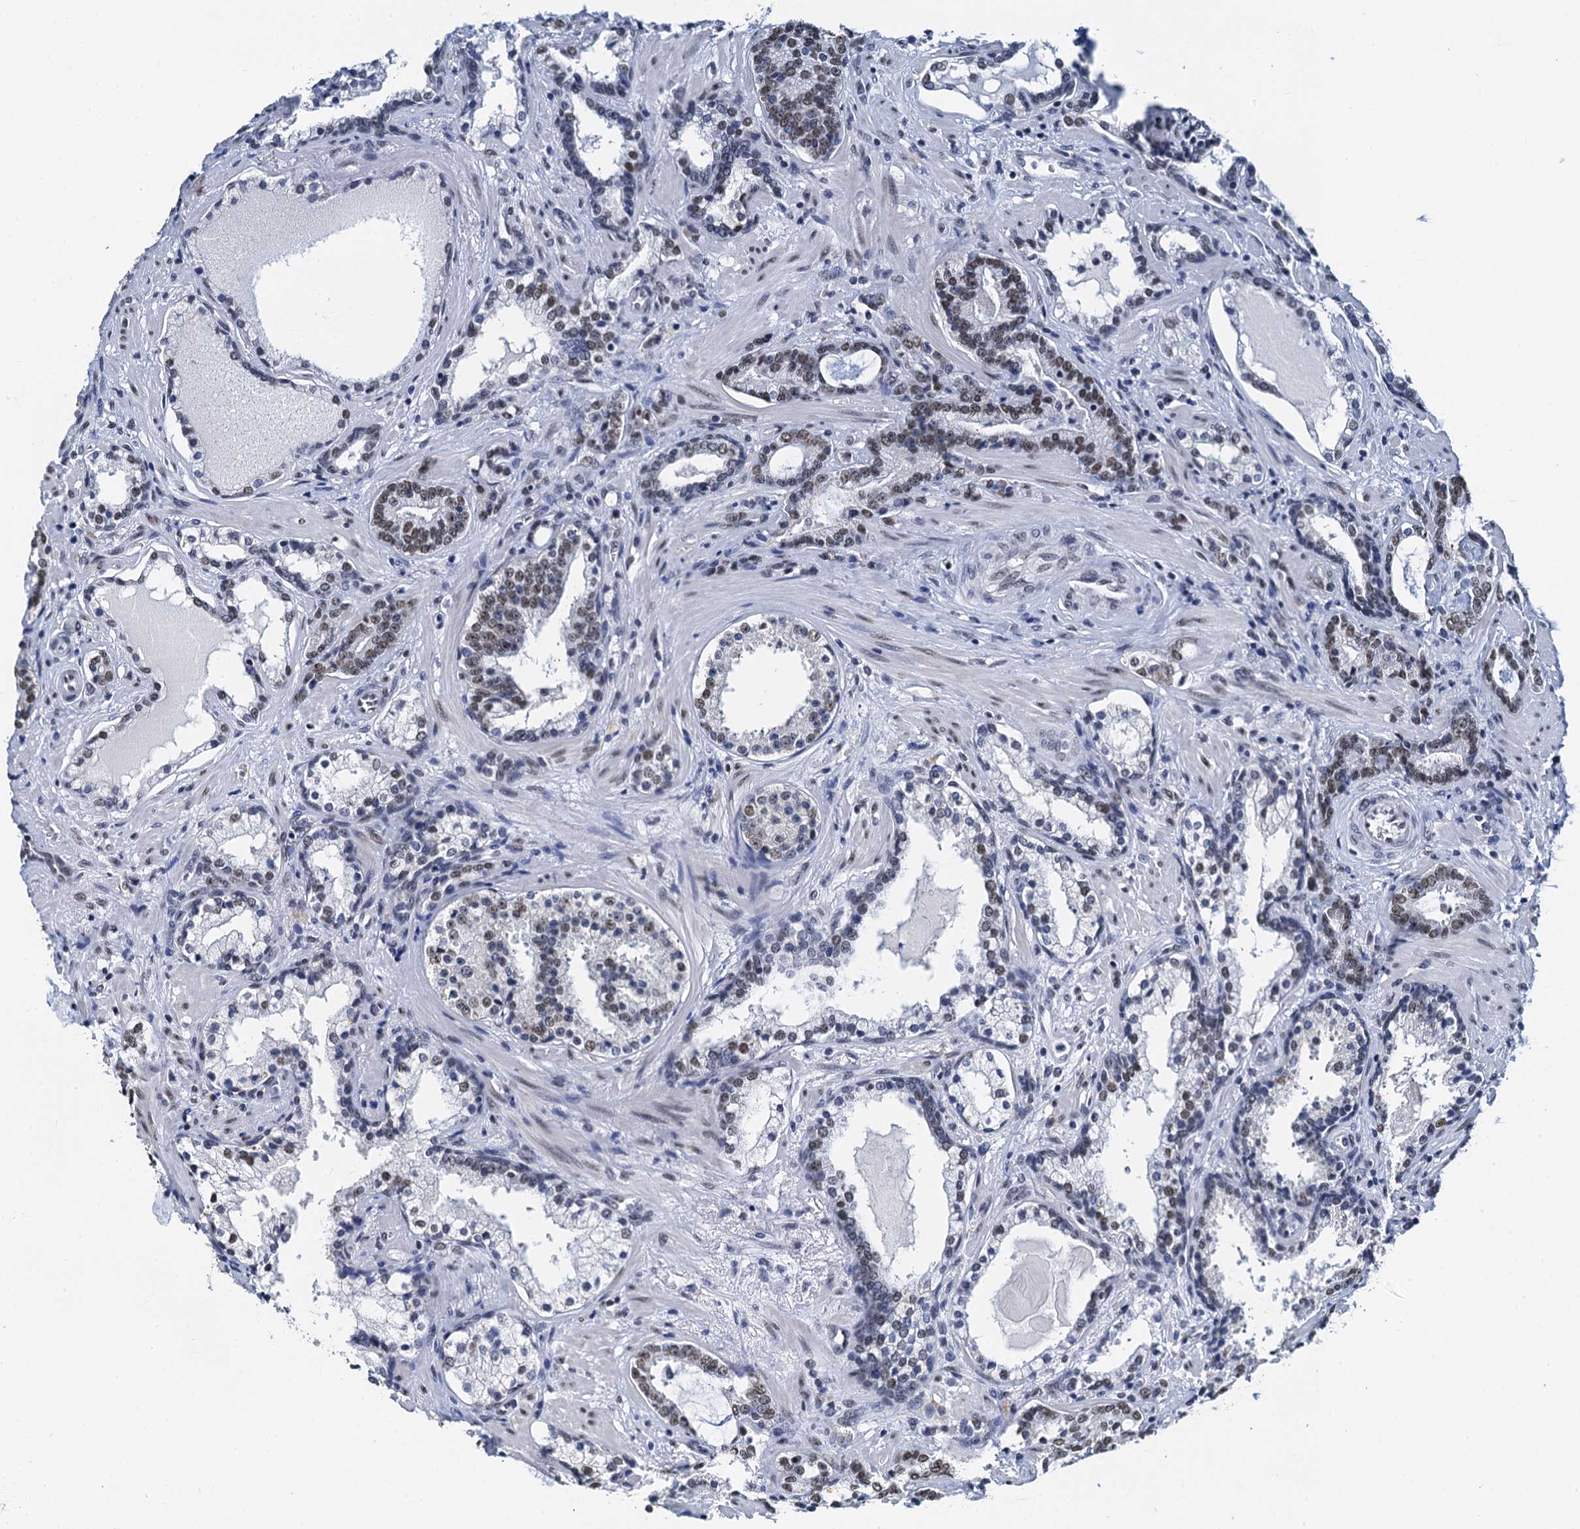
{"staining": {"intensity": "weak", "quantity": "<25%", "location": "nuclear"}, "tissue": "prostate cancer", "cell_type": "Tumor cells", "image_type": "cancer", "snomed": [{"axis": "morphology", "description": "Adenocarcinoma, High grade"}, {"axis": "topography", "description": "Prostate"}], "caption": "A high-resolution micrograph shows immunohistochemistry (IHC) staining of adenocarcinoma (high-grade) (prostate), which displays no significant positivity in tumor cells.", "gene": "SLTM", "patient": {"sex": "male", "age": 58}}